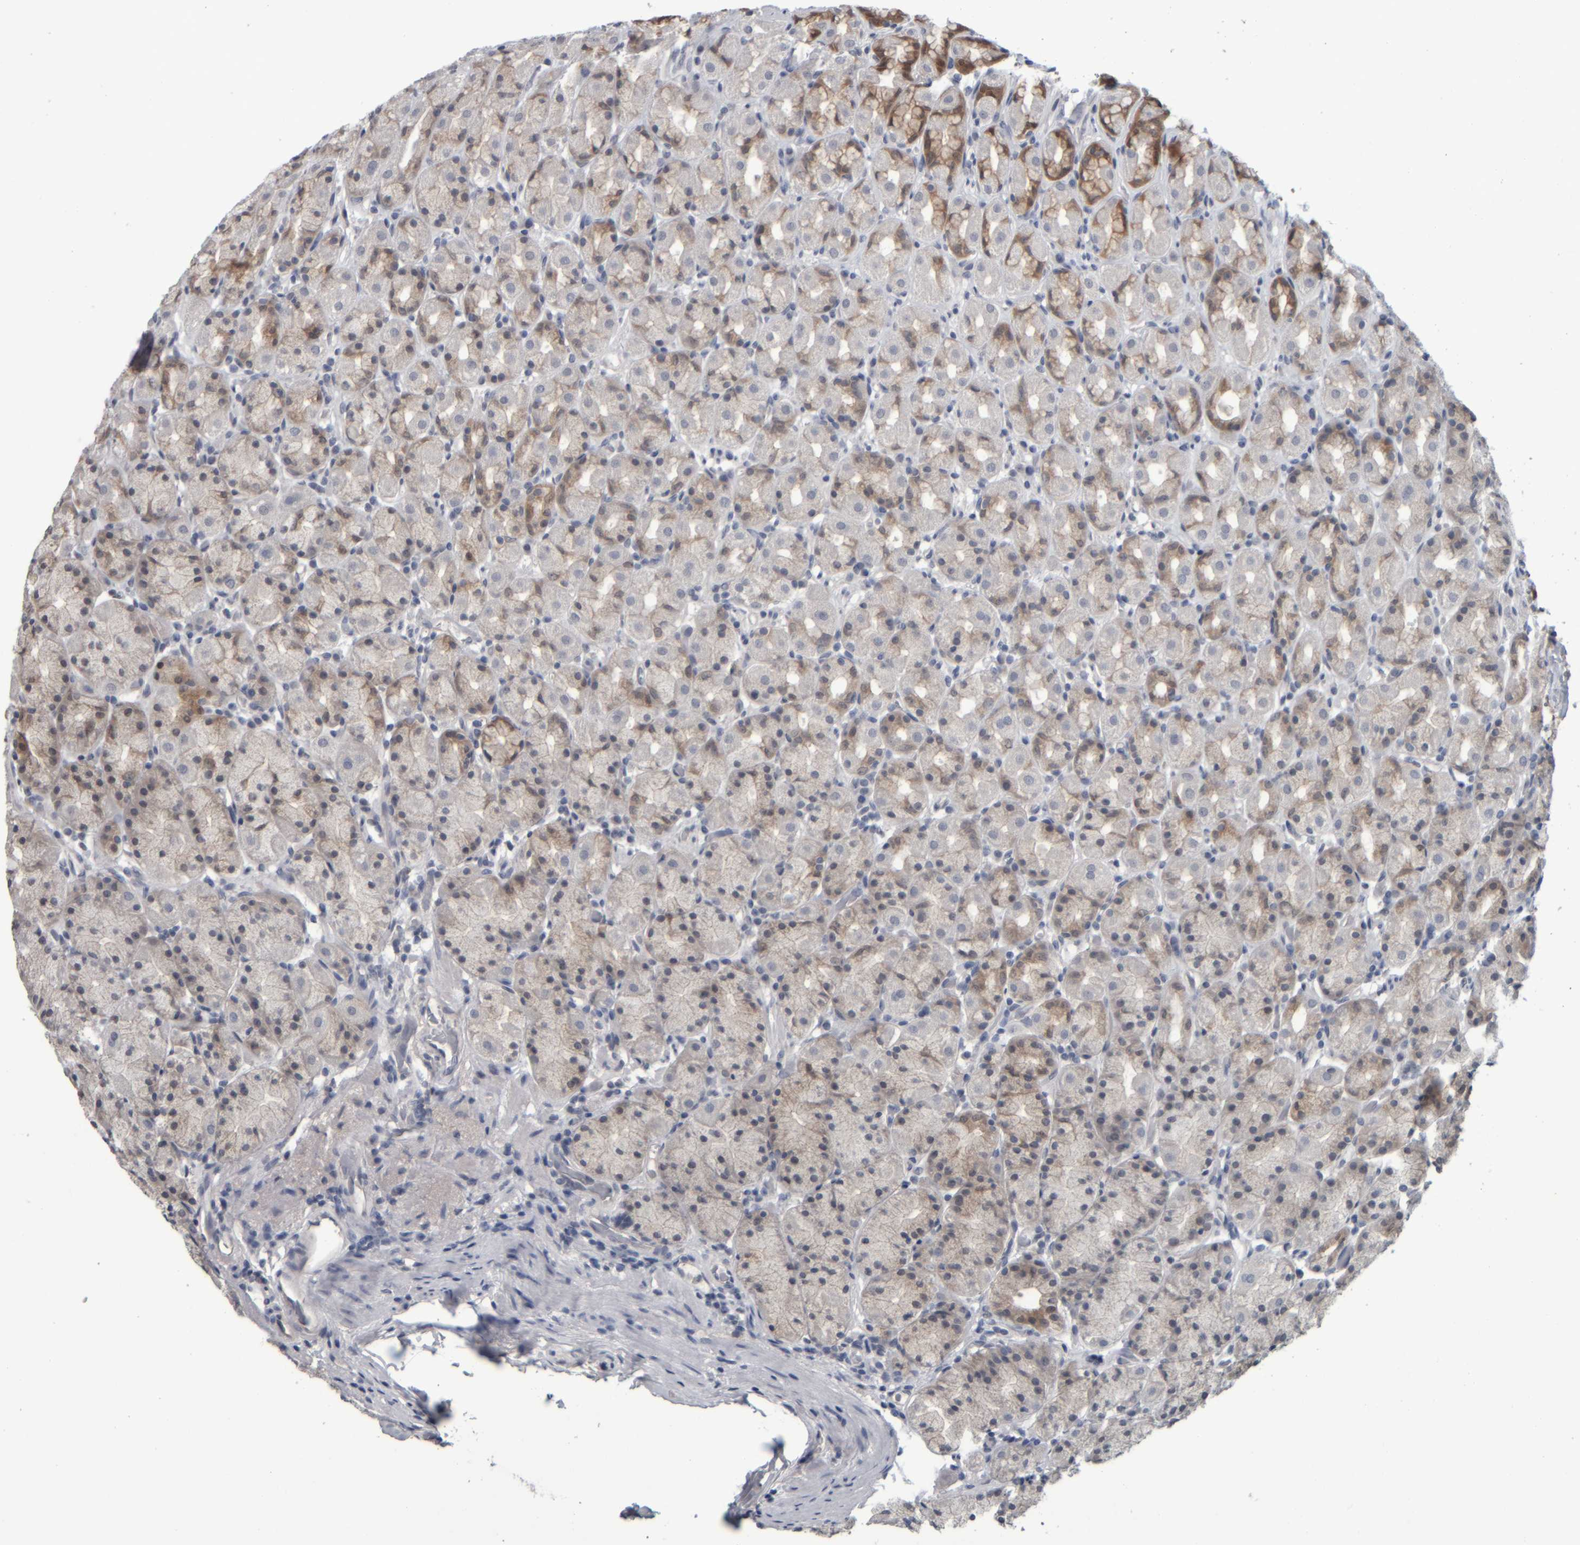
{"staining": {"intensity": "moderate", "quantity": "25%-75%", "location": "cytoplasmic/membranous"}, "tissue": "stomach", "cell_type": "Glandular cells", "image_type": "normal", "snomed": [{"axis": "morphology", "description": "Normal tissue, NOS"}, {"axis": "topography", "description": "Stomach, upper"}], "caption": "Moderate cytoplasmic/membranous expression is present in about 25%-75% of glandular cells in normal stomach.", "gene": "COL14A1", "patient": {"sex": "male", "age": 68}}